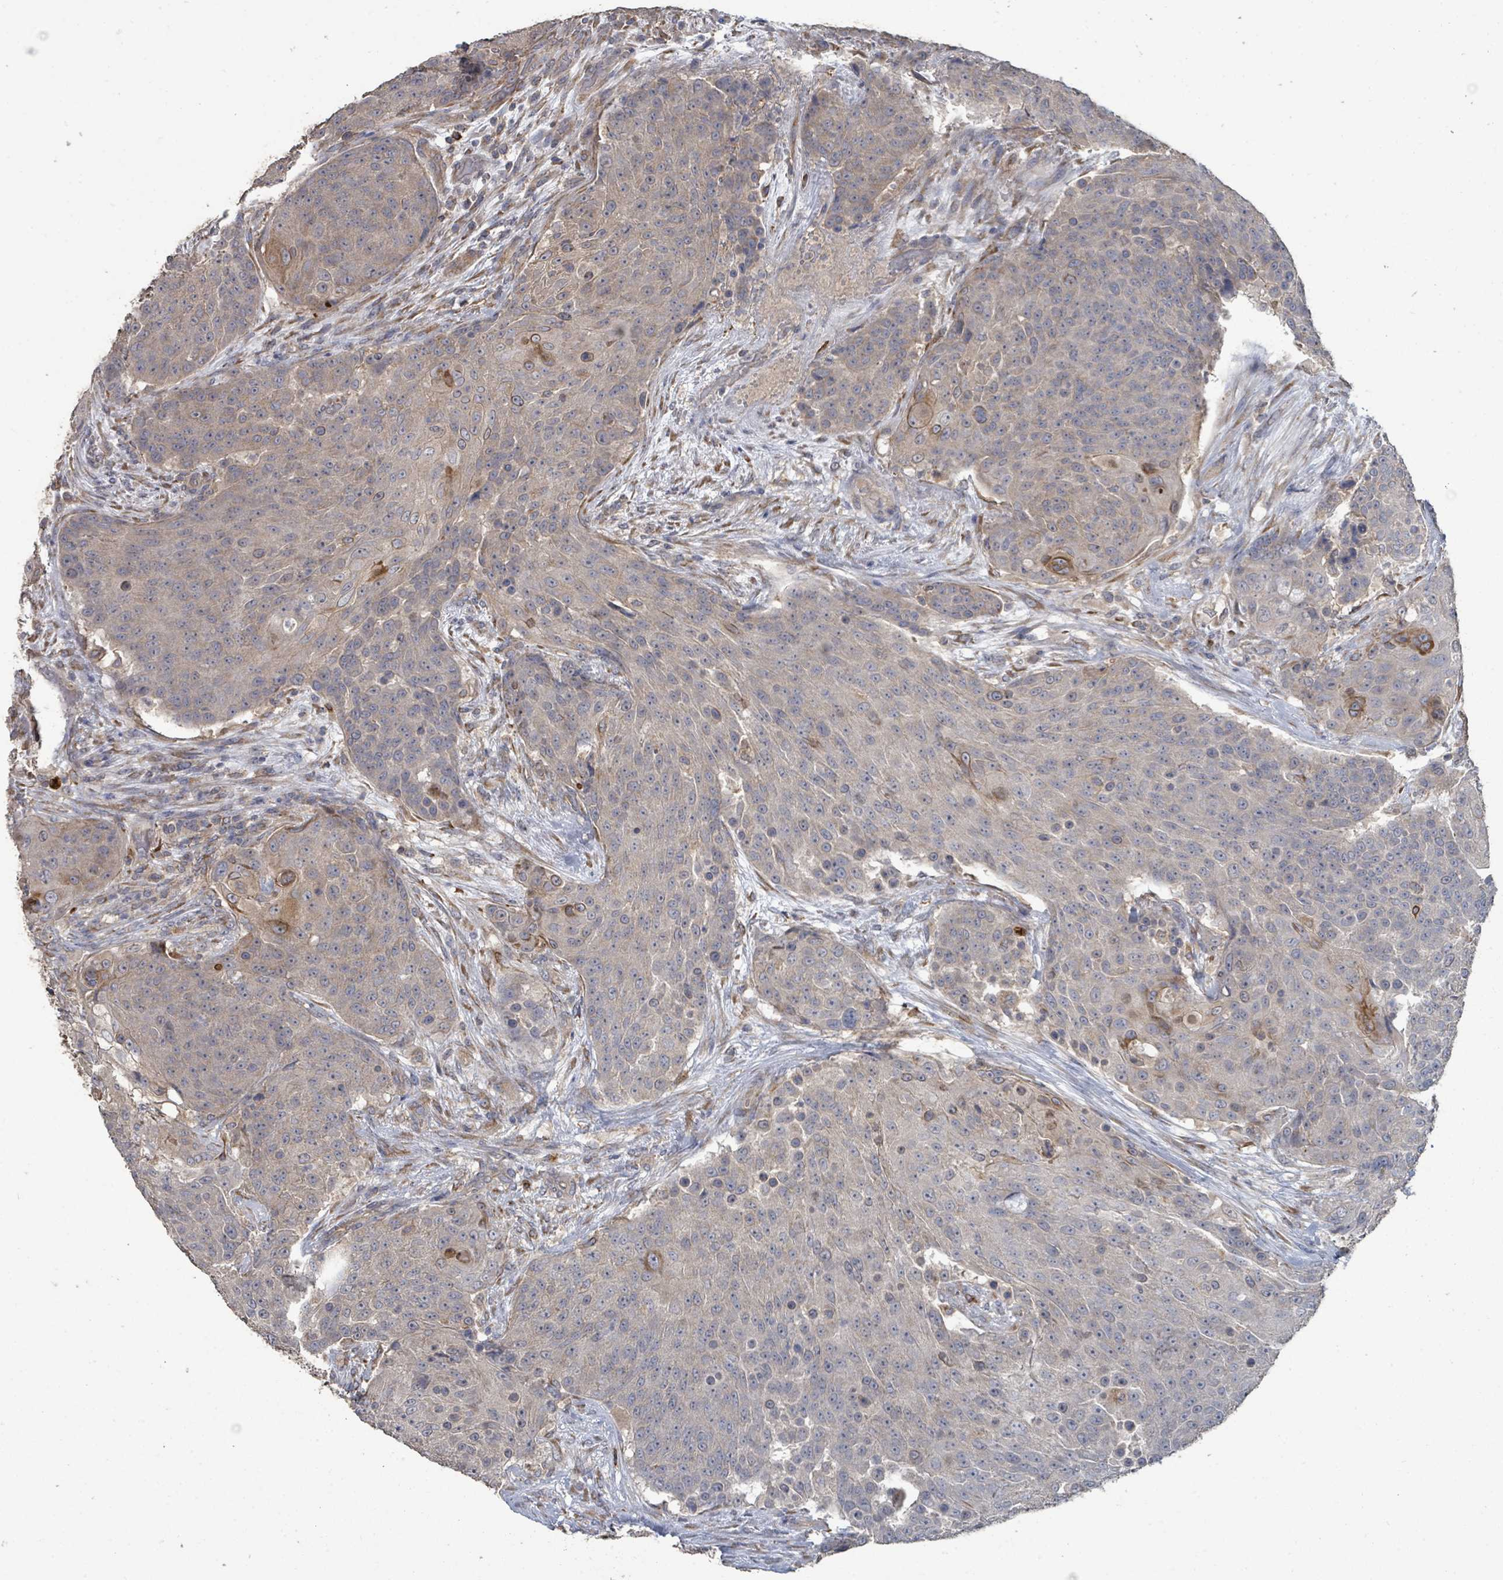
{"staining": {"intensity": "weak", "quantity": "<25%", "location": "cytoplasmic/membranous"}, "tissue": "urothelial cancer", "cell_type": "Tumor cells", "image_type": "cancer", "snomed": [{"axis": "morphology", "description": "Urothelial carcinoma, High grade"}, {"axis": "topography", "description": "Urinary bladder"}], "caption": "A histopathology image of high-grade urothelial carcinoma stained for a protein displays no brown staining in tumor cells.", "gene": "SLC9A7", "patient": {"sex": "female", "age": 63}}